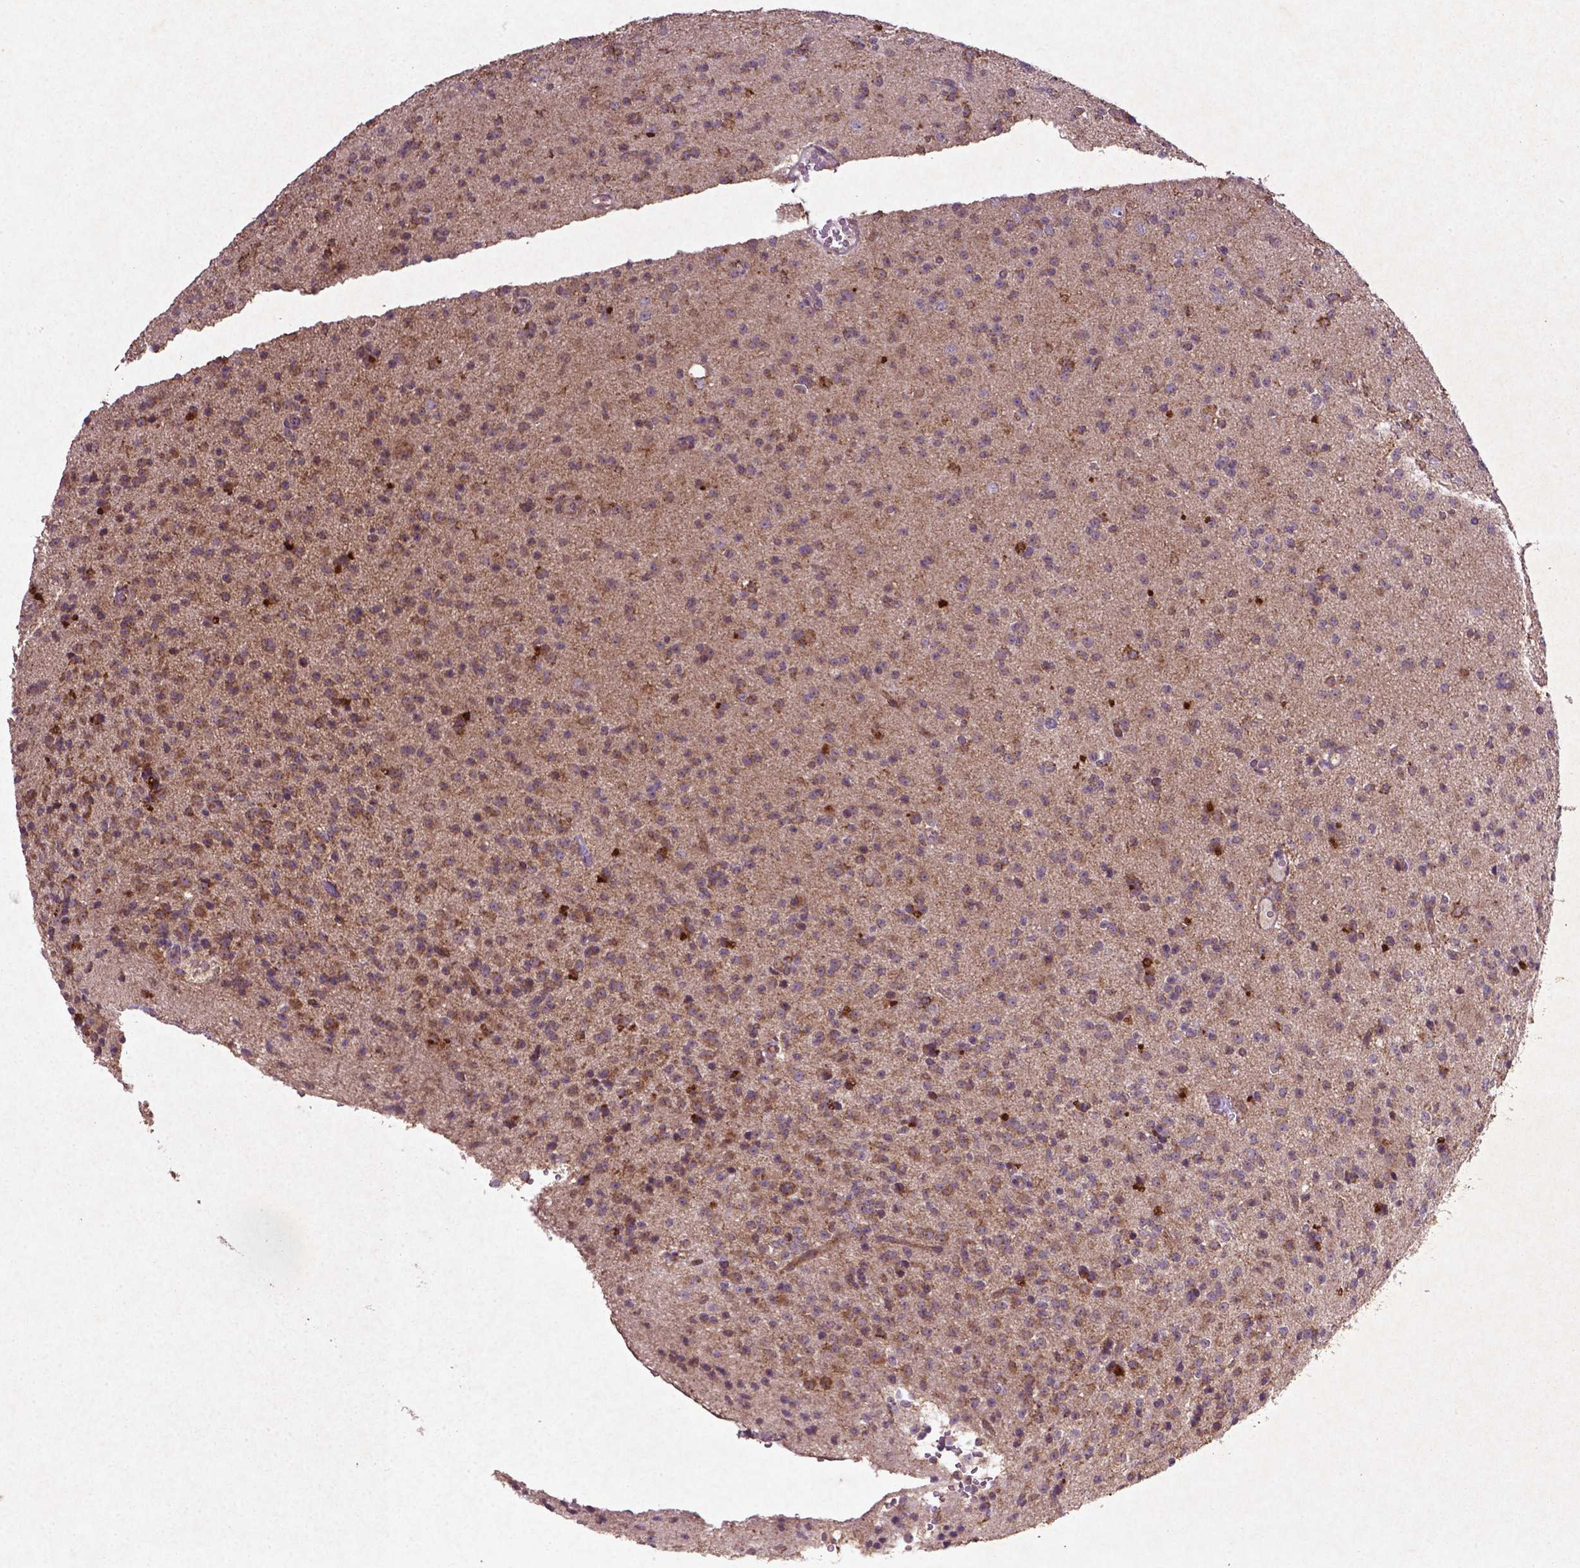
{"staining": {"intensity": "moderate", "quantity": "<25%", "location": "cytoplasmic/membranous"}, "tissue": "glioma", "cell_type": "Tumor cells", "image_type": "cancer", "snomed": [{"axis": "morphology", "description": "Glioma, malignant, High grade"}, {"axis": "topography", "description": "Brain"}], "caption": "Moderate cytoplasmic/membranous protein positivity is seen in about <25% of tumor cells in high-grade glioma (malignant).", "gene": "MTOR", "patient": {"sex": "male", "age": 36}}